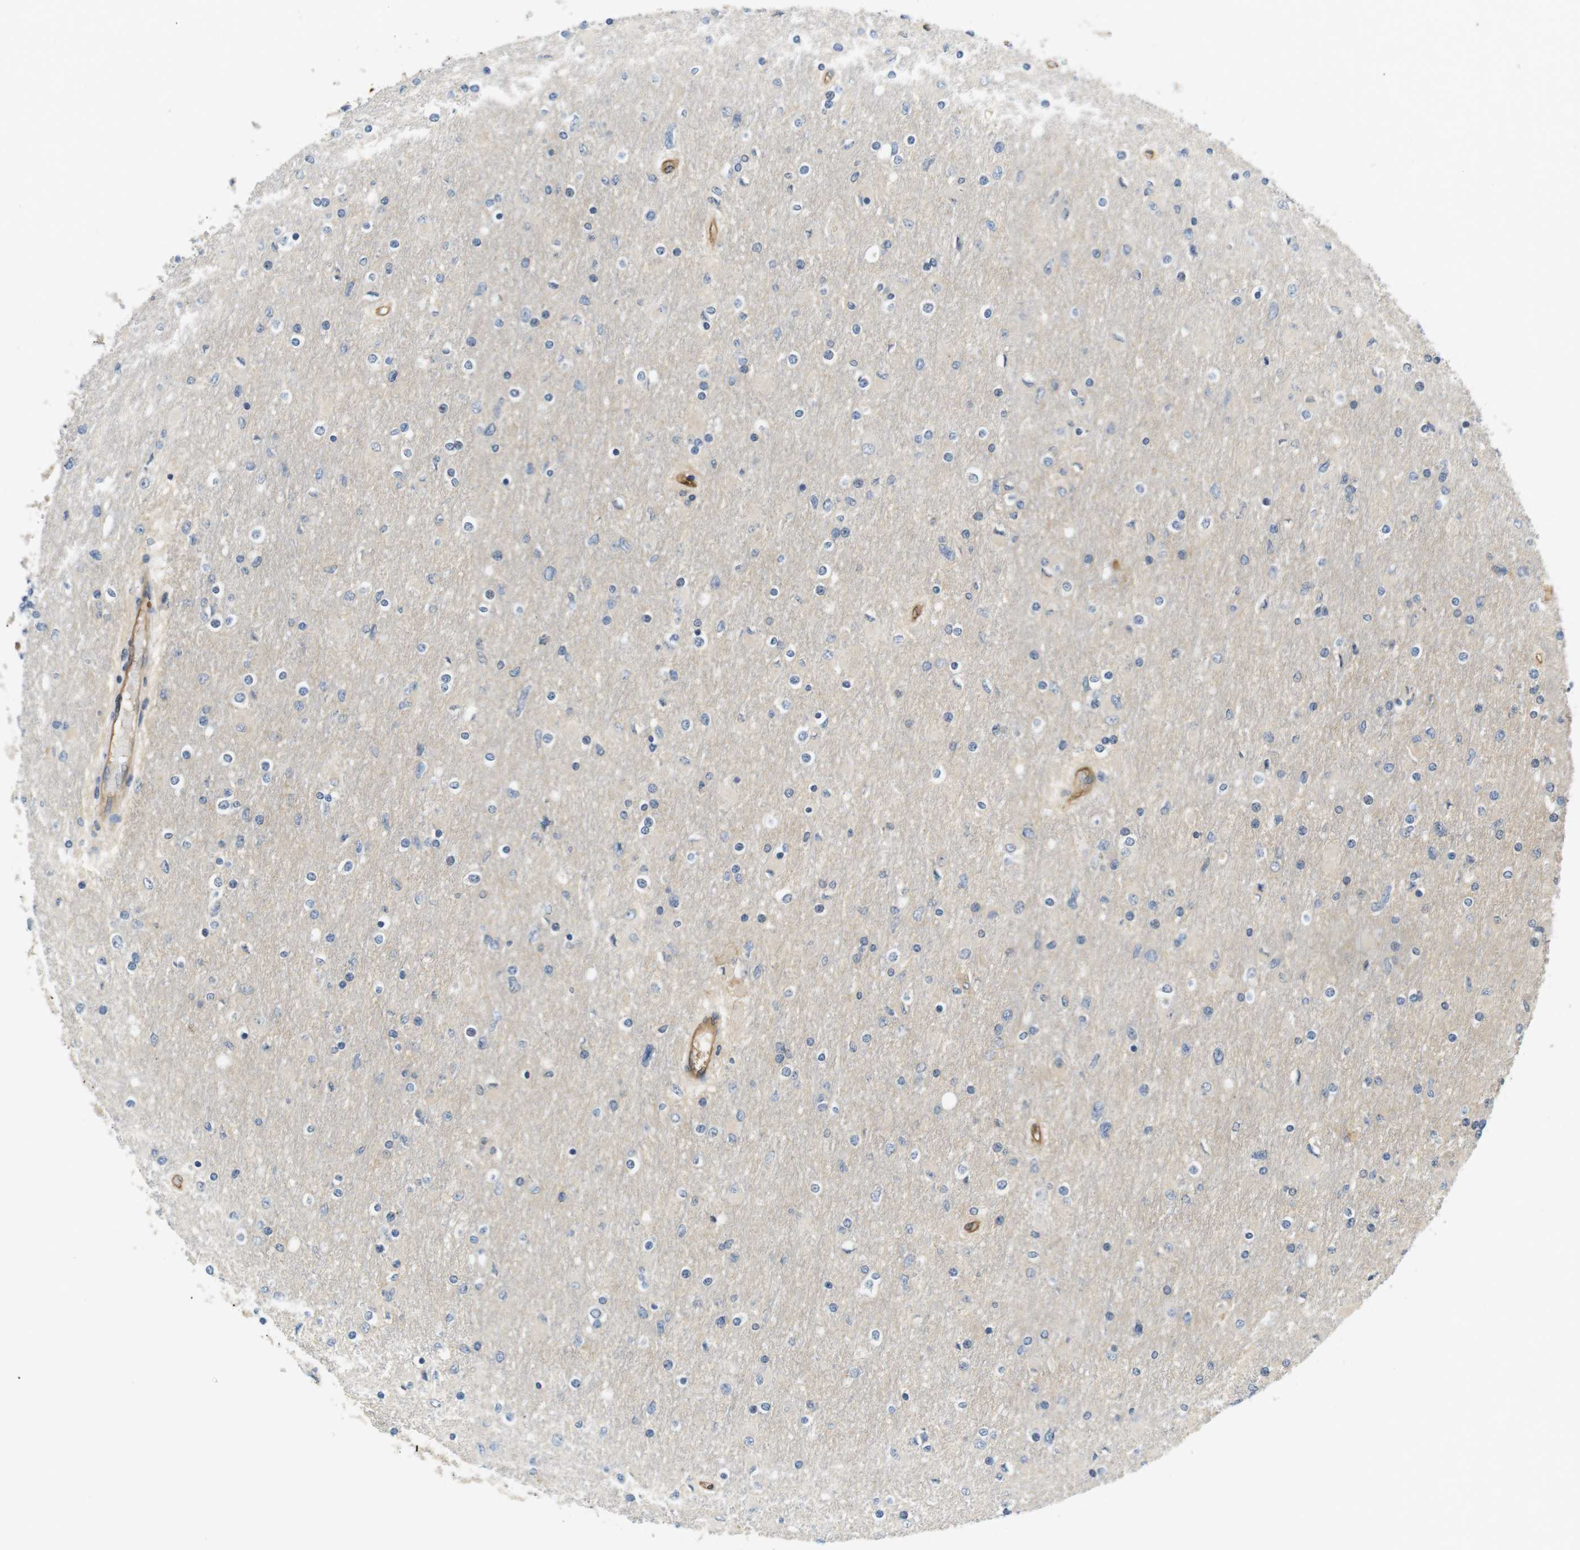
{"staining": {"intensity": "negative", "quantity": "none", "location": "none"}, "tissue": "glioma", "cell_type": "Tumor cells", "image_type": "cancer", "snomed": [{"axis": "morphology", "description": "Glioma, malignant, High grade"}, {"axis": "topography", "description": "Cerebral cortex"}], "caption": "DAB (3,3'-diaminobenzidine) immunohistochemical staining of human malignant high-grade glioma exhibits no significant expression in tumor cells. (DAB (3,3'-diaminobenzidine) IHC, high magnification).", "gene": "SLC30A1", "patient": {"sex": "female", "age": 36}}